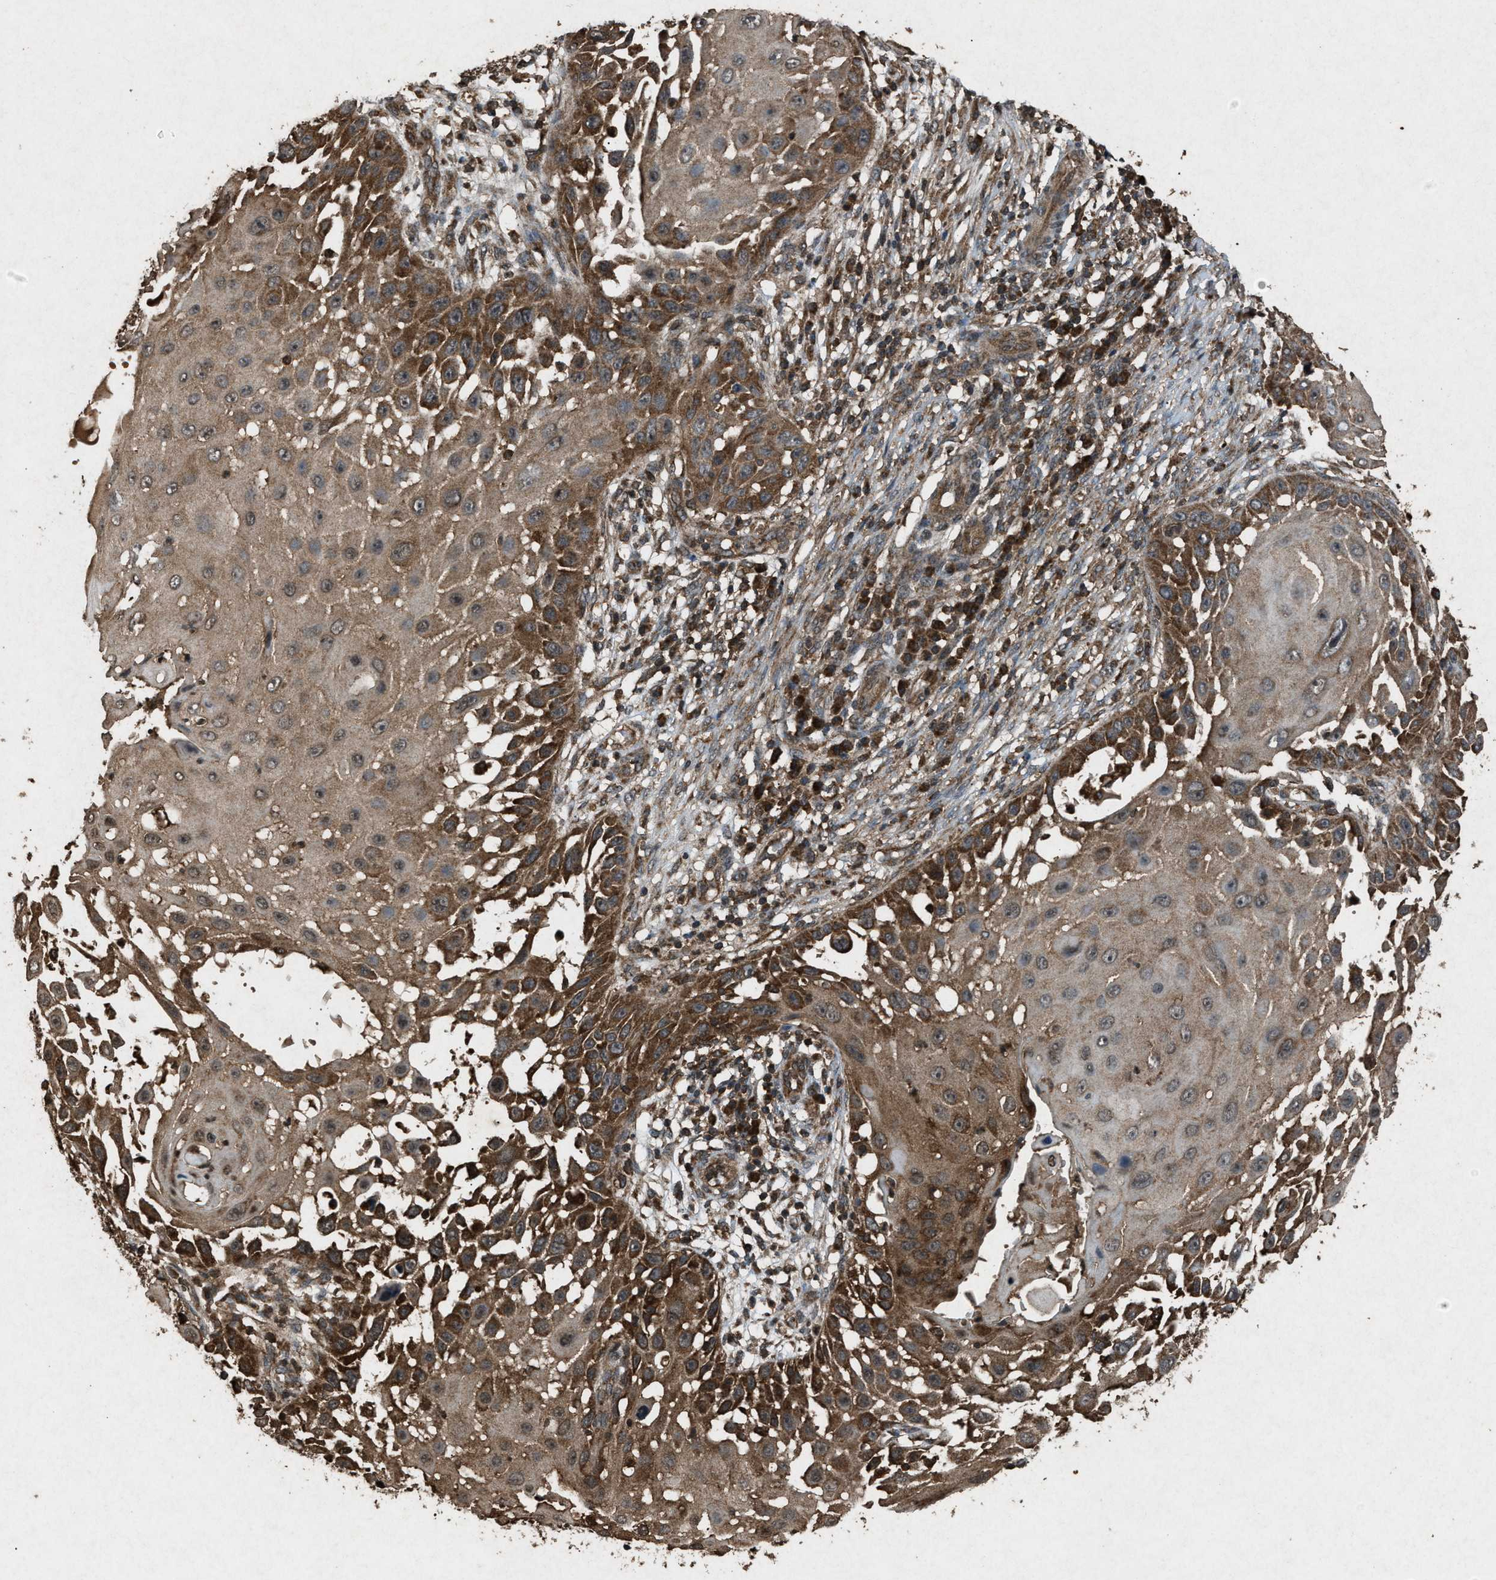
{"staining": {"intensity": "strong", "quantity": ">75%", "location": "cytoplasmic/membranous"}, "tissue": "skin cancer", "cell_type": "Tumor cells", "image_type": "cancer", "snomed": [{"axis": "morphology", "description": "Squamous cell carcinoma, NOS"}, {"axis": "topography", "description": "Skin"}], "caption": "DAB immunohistochemical staining of human skin cancer exhibits strong cytoplasmic/membranous protein expression in about >75% of tumor cells. The protein of interest is shown in brown color, while the nuclei are stained blue.", "gene": "OAS1", "patient": {"sex": "female", "age": 44}}